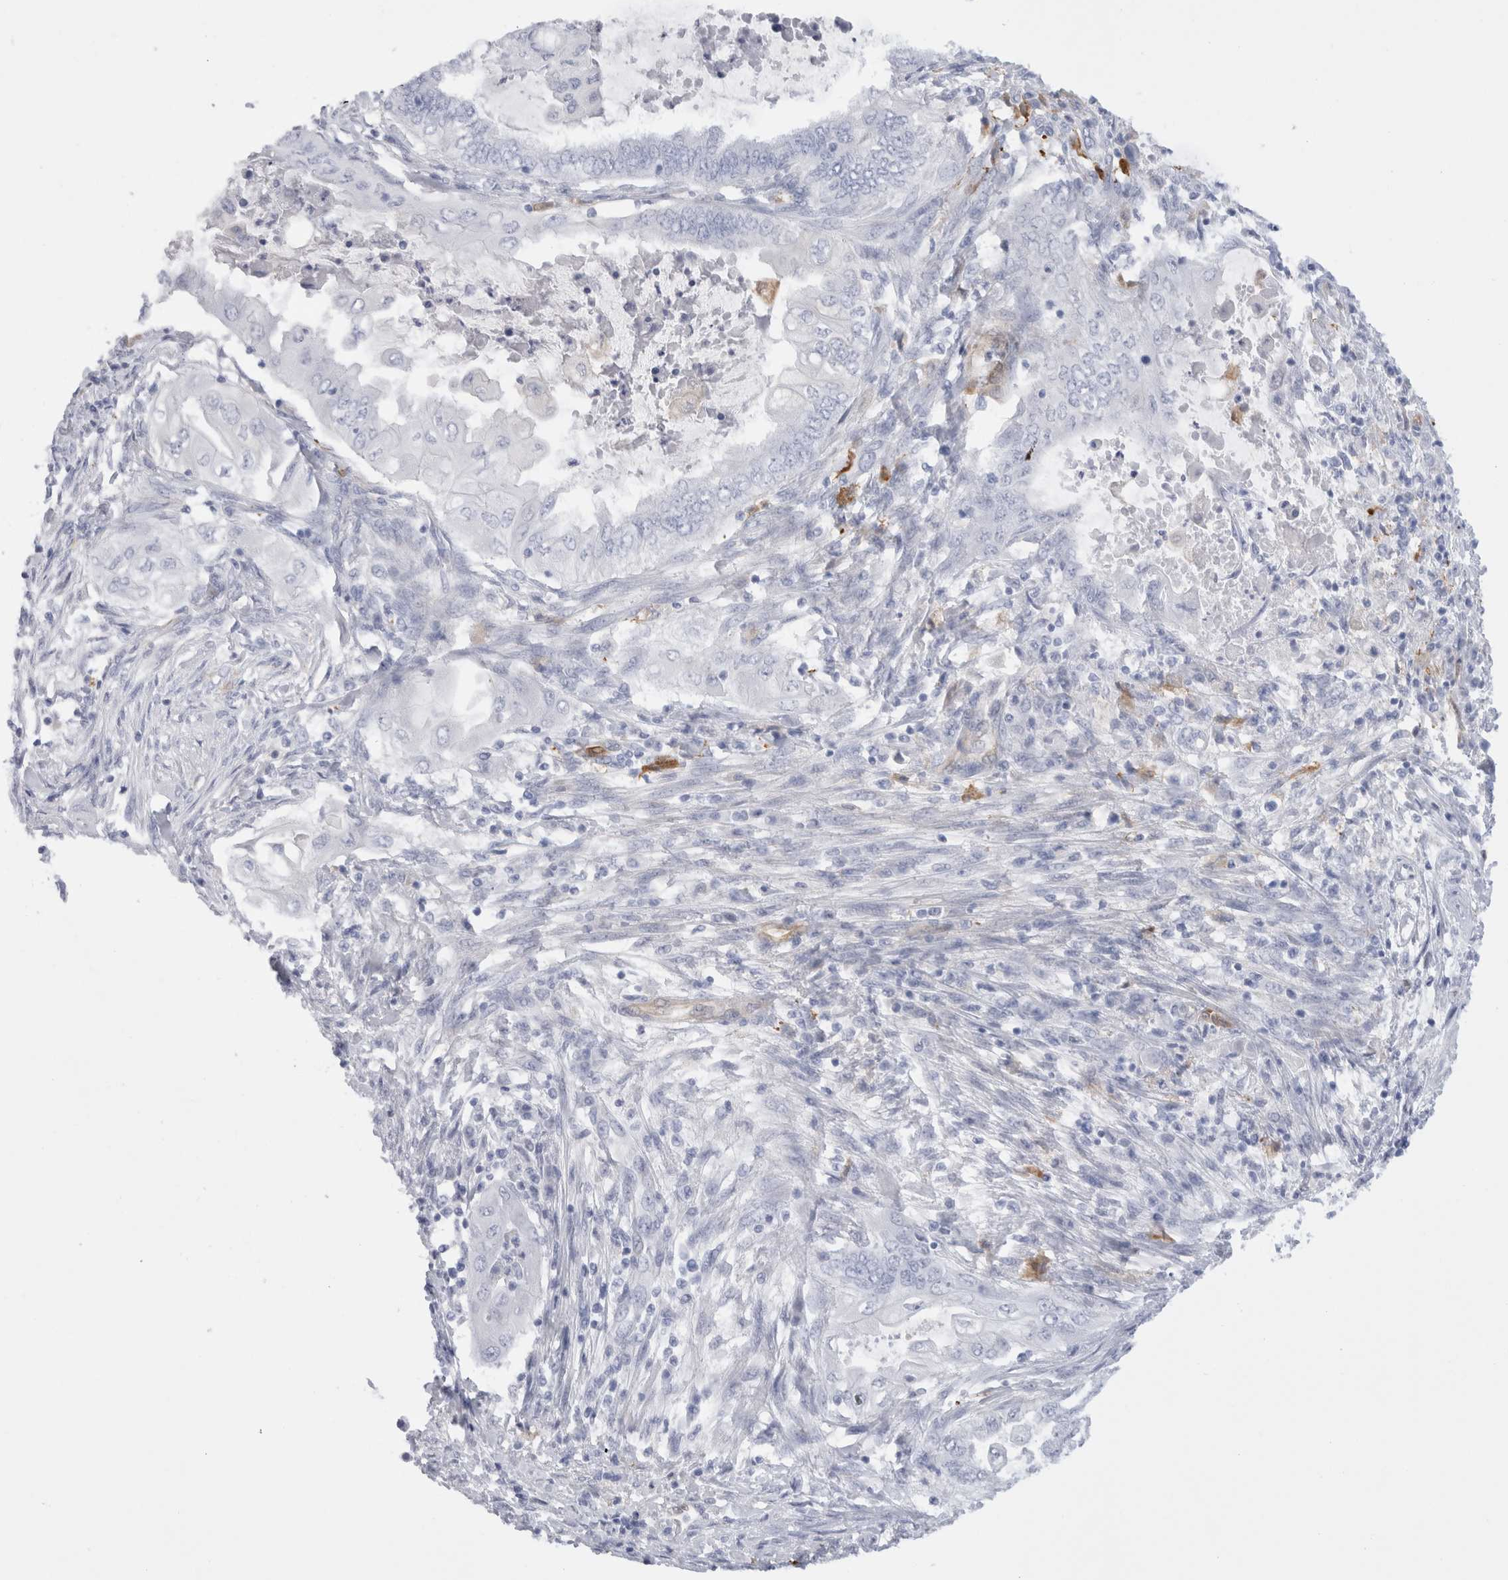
{"staining": {"intensity": "negative", "quantity": "none", "location": "none"}, "tissue": "endometrial cancer", "cell_type": "Tumor cells", "image_type": "cancer", "snomed": [{"axis": "morphology", "description": "Adenocarcinoma, NOS"}, {"axis": "topography", "description": "Uterus"}, {"axis": "topography", "description": "Endometrium"}], "caption": "The micrograph reveals no staining of tumor cells in endometrial adenocarcinoma.", "gene": "NAPEPLD", "patient": {"sex": "female", "age": 70}}